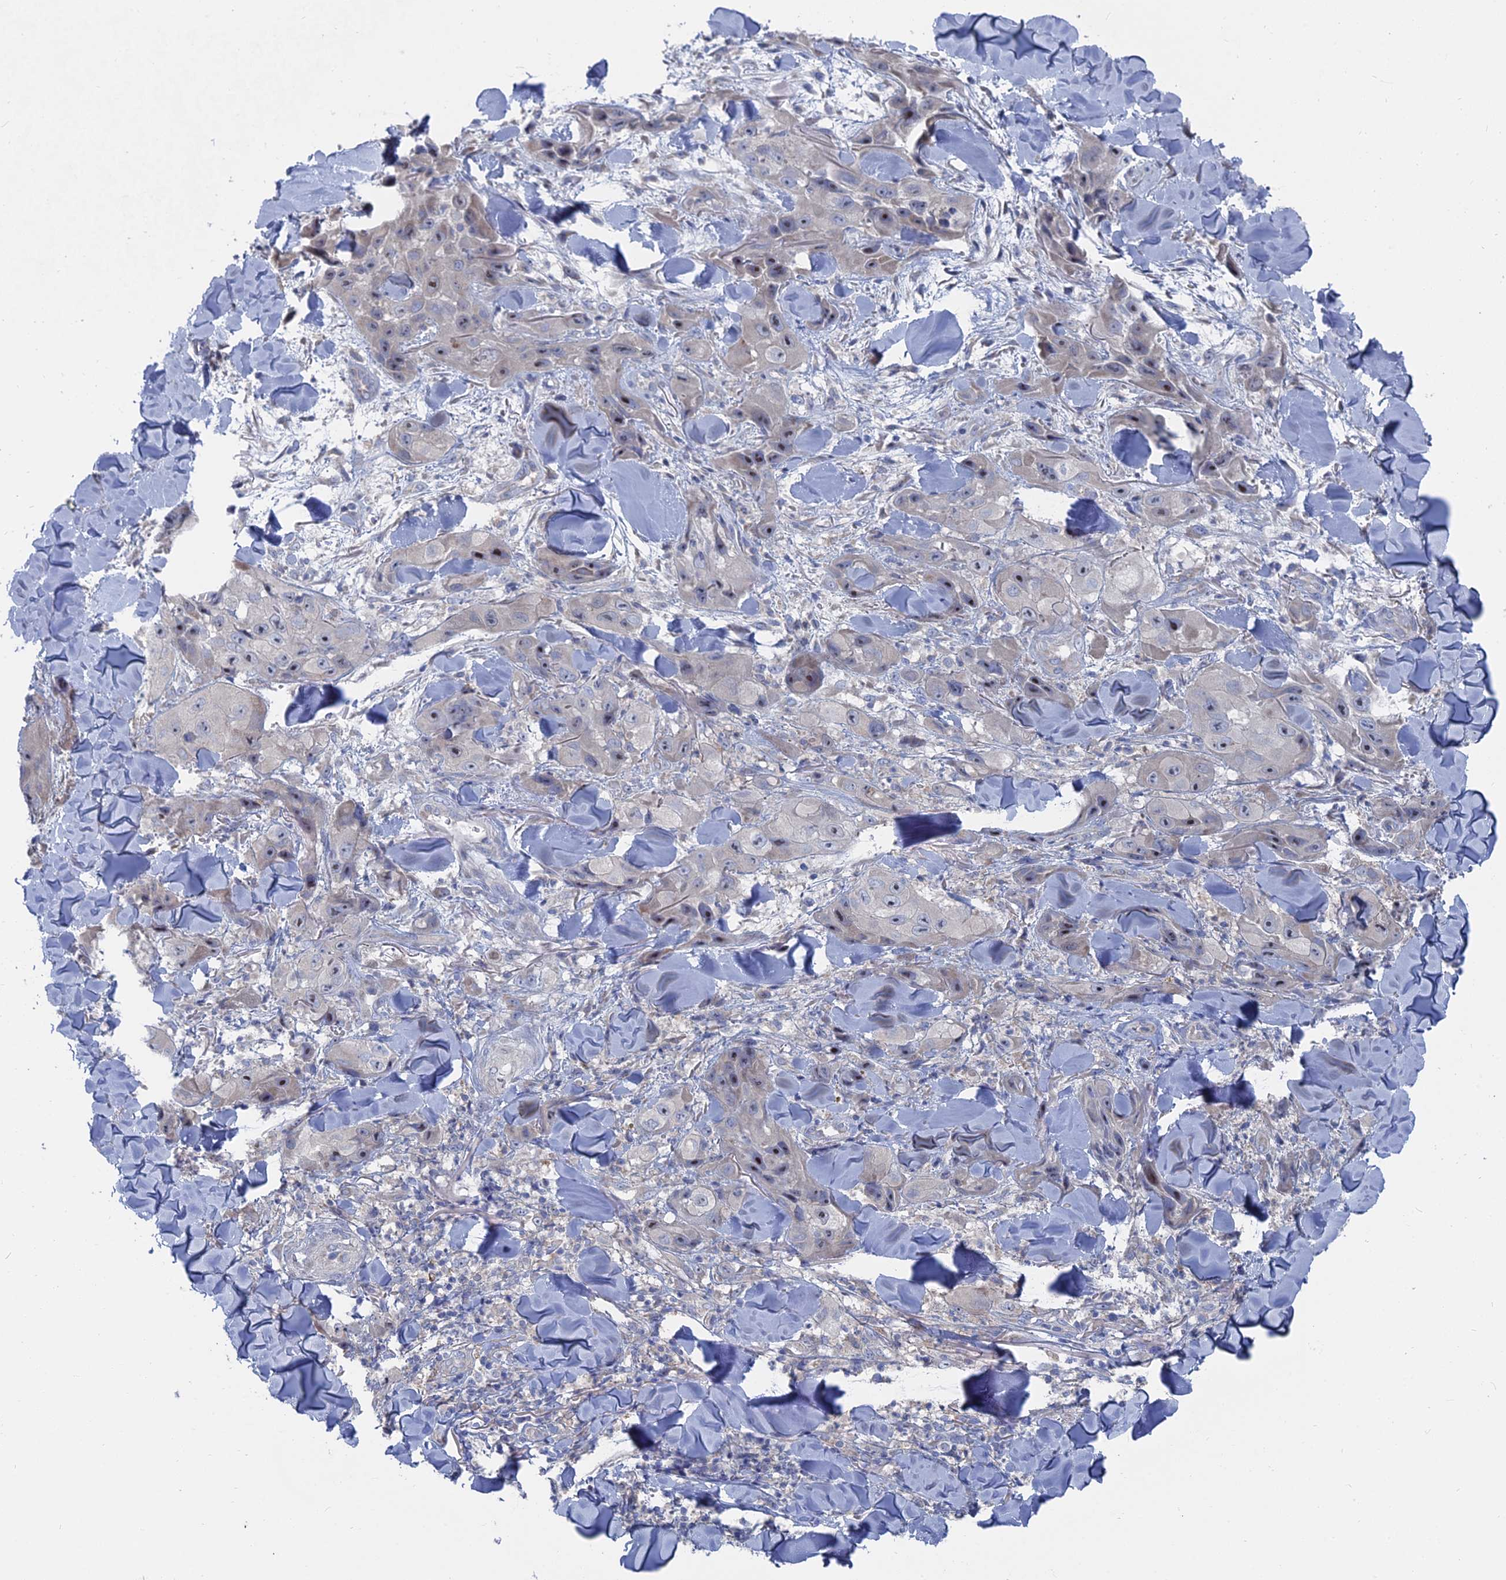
{"staining": {"intensity": "negative", "quantity": "none", "location": "none"}, "tissue": "skin cancer", "cell_type": "Tumor cells", "image_type": "cancer", "snomed": [{"axis": "morphology", "description": "Squamous cell carcinoma, NOS"}, {"axis": "topography", "description": "Skin"}, {"axis": "topography", "description": "Subcutis"}], "caption": "Skin cancer (squamous cell carcinoma) was stained to show a protein in brown. There is no significant positivity in tumor cells.", "gene": "CCDC149", "patient": {"sex": "male", "age": 73}}